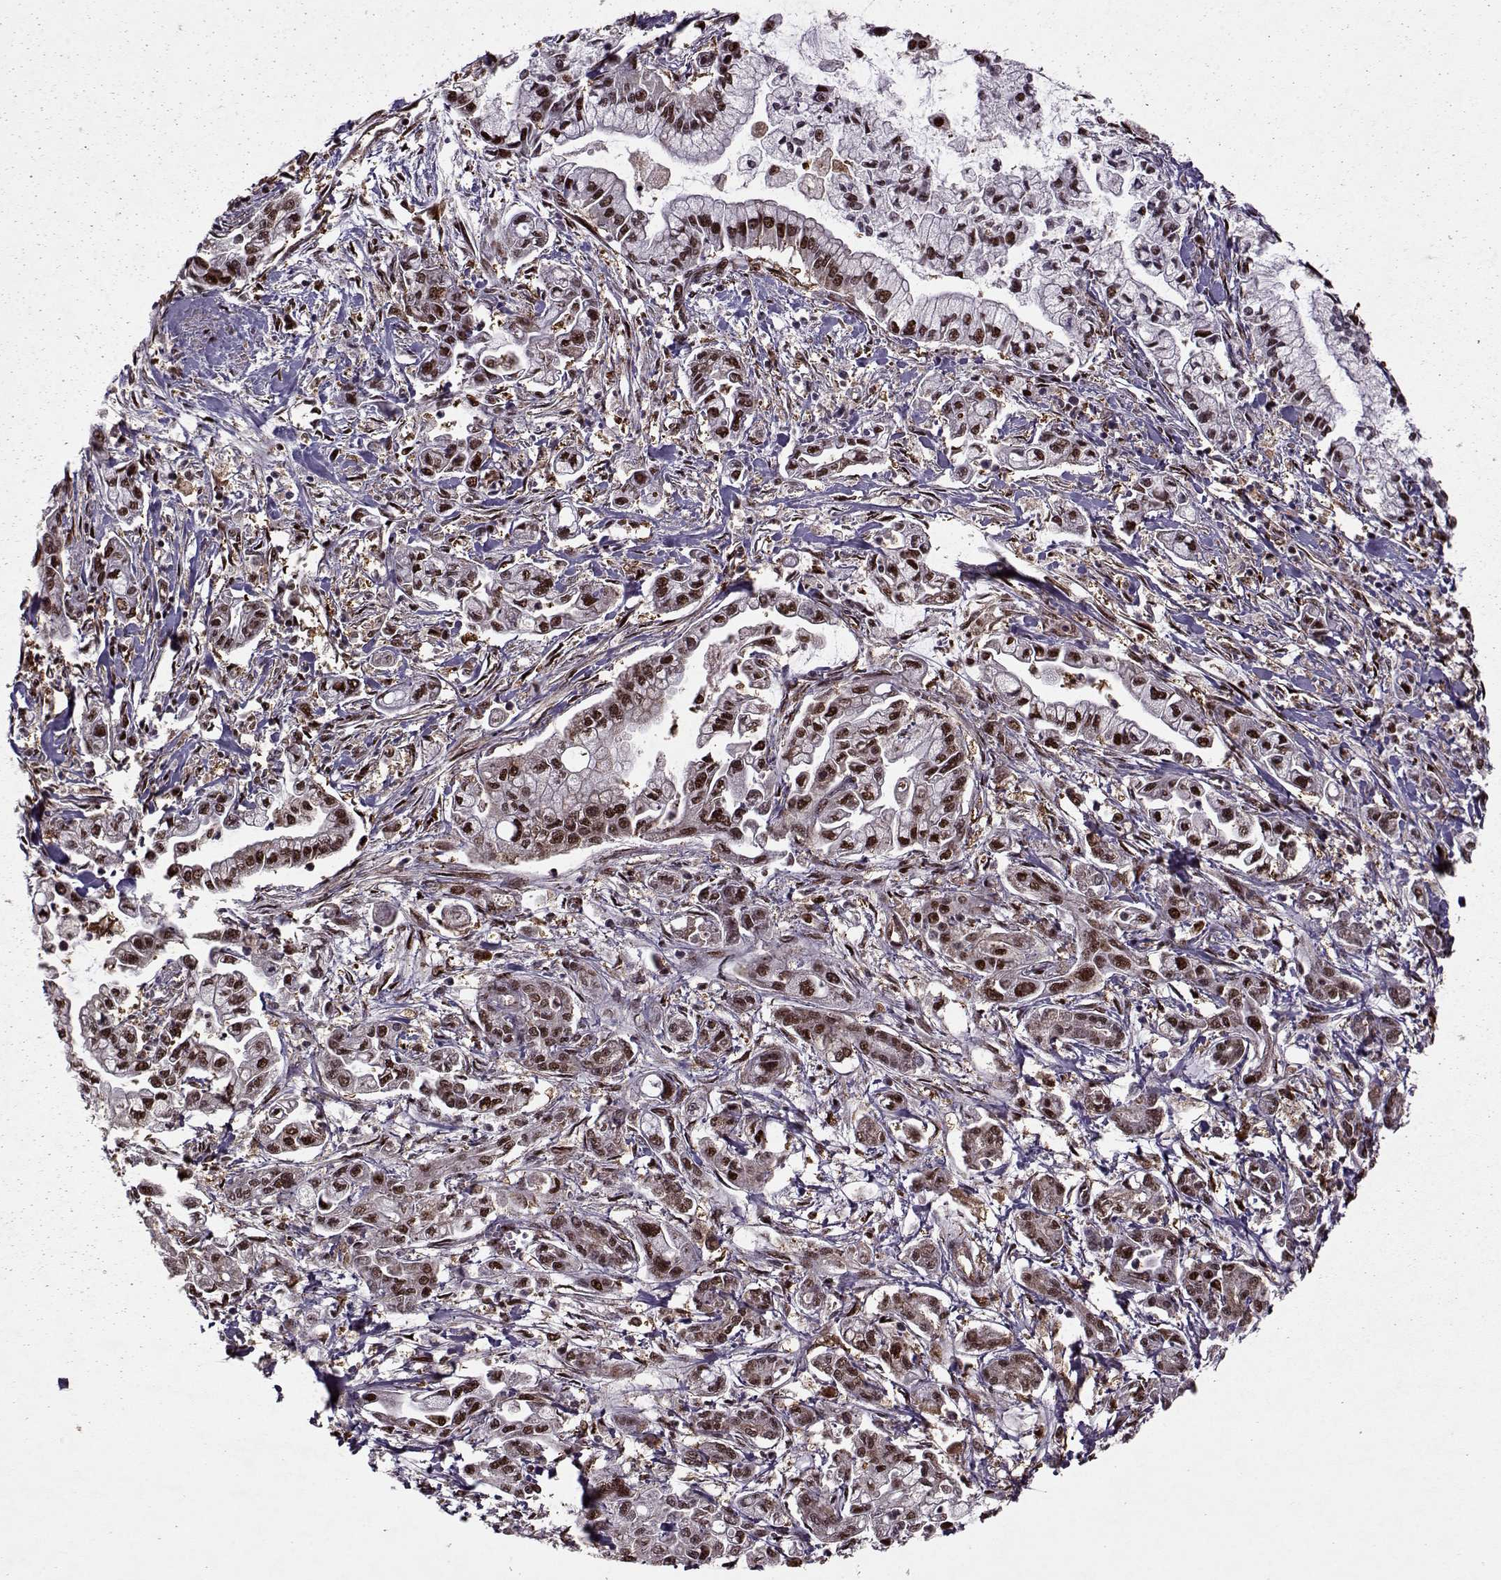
{"staining": {"intensity": "strong", "quantity": ">75%", "location": "nuclear"}, "tissue": "pancreatic cancer", "cell_type": "Tumor cells", "image_type": "cancer", "snomed": [{"axis": "morphology", "description": "Adenocarcinoma, NOS"}, {"axis": "topography", "description": "Pancreas"}], "caption": "A brown stain labels strong nuclear expression of a protein in human pancreatic adenocarcinoma tumor cells.", "gene": "PSMA7", "patient": {"sex": "male", "age": 54}}